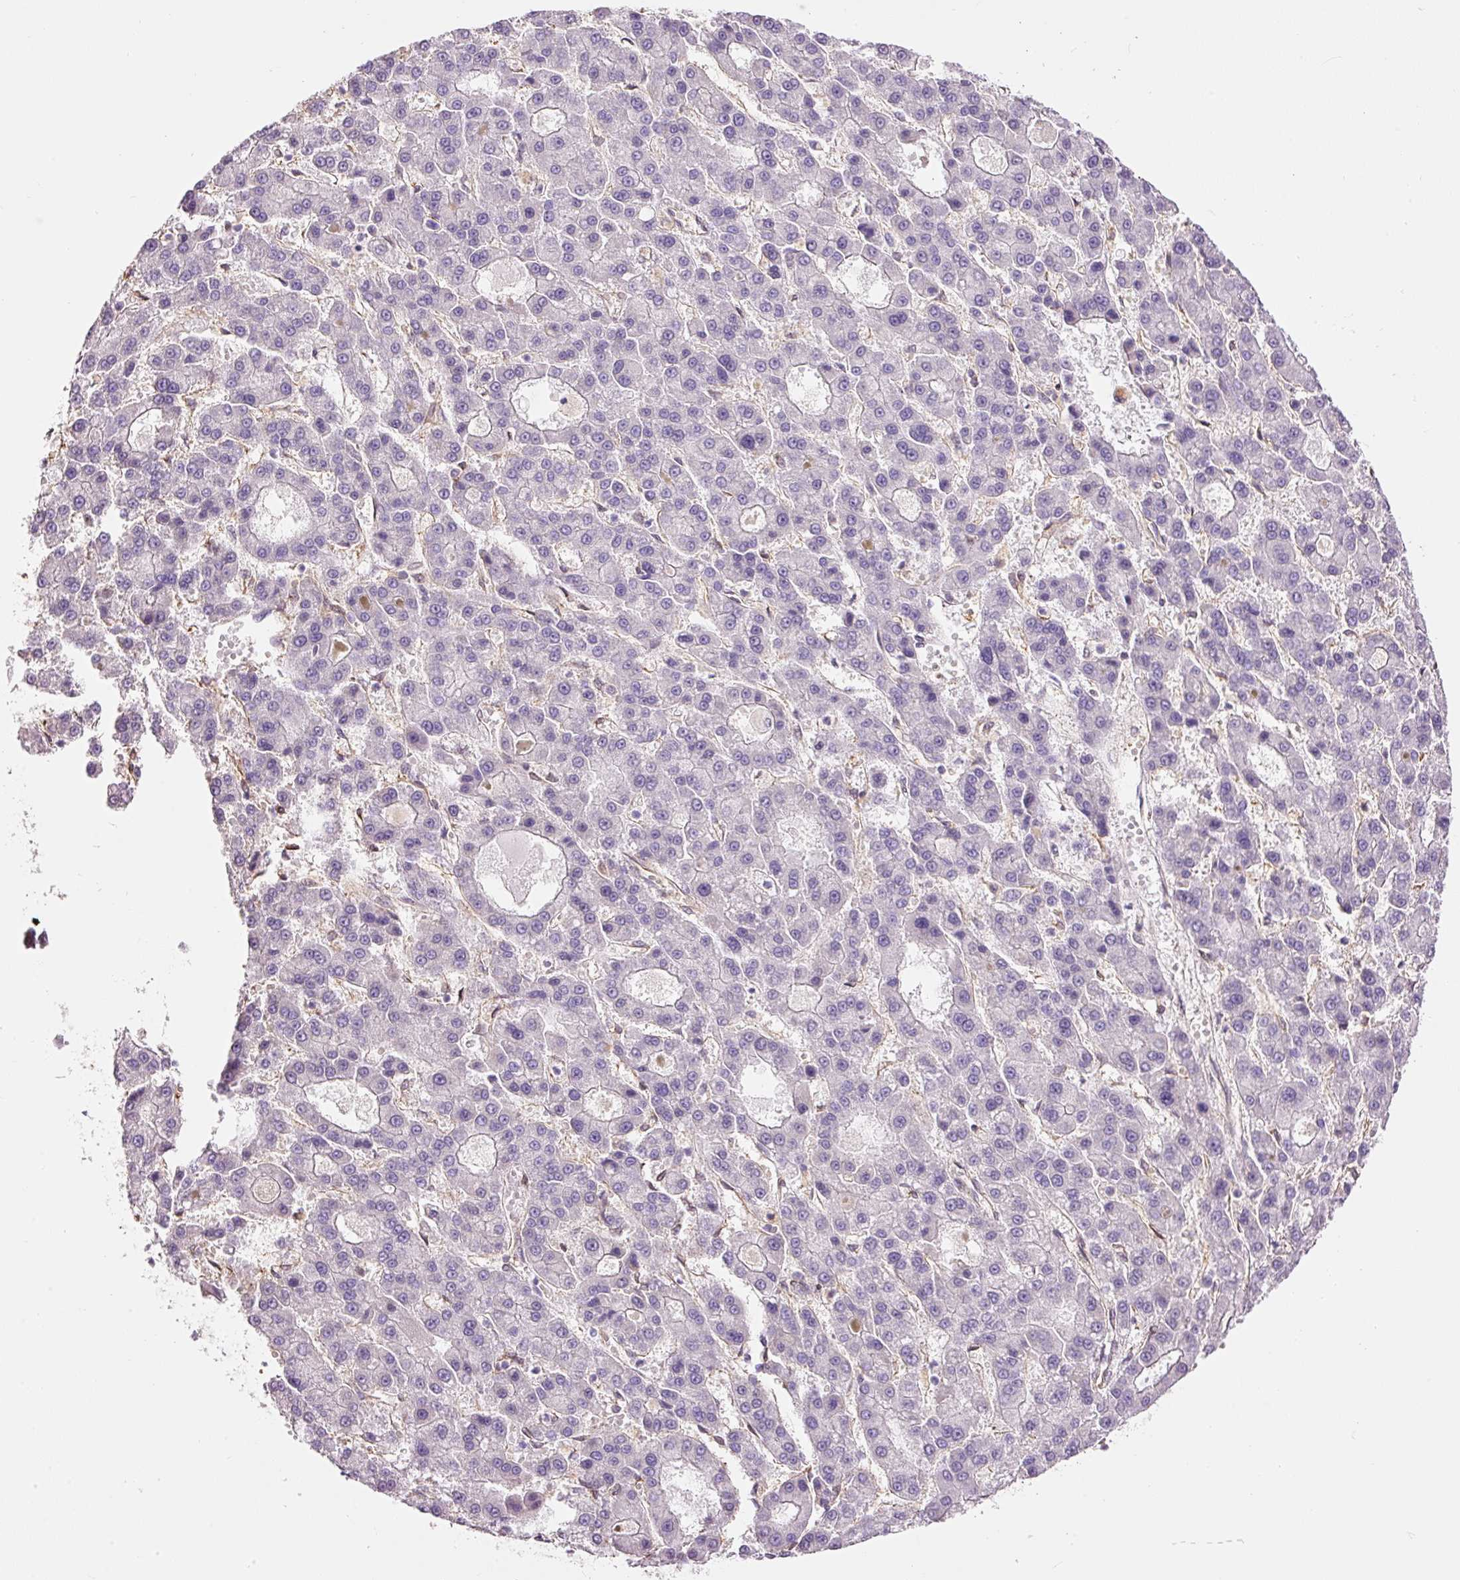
{"staining": {"intensity": "negative", "quantity": "none", "location": "none"}, "tissue": "liver cancer", "cell_type": "Tumor cells", "image_type": "cancer", "snomed": [{"axis": "morphology", "description": "Carcinoma, Hepatocellular, NOS"}, {"axis": "topography", "description": "Liver"}], "caption": "High power microscopy histopathology image of an IHC micrograph of liver hepatocellular carcinoma, revealing no significant expression in tumor cells.", "gene": "IL10RB", "patient": {"sex": "male", "age": 70}}